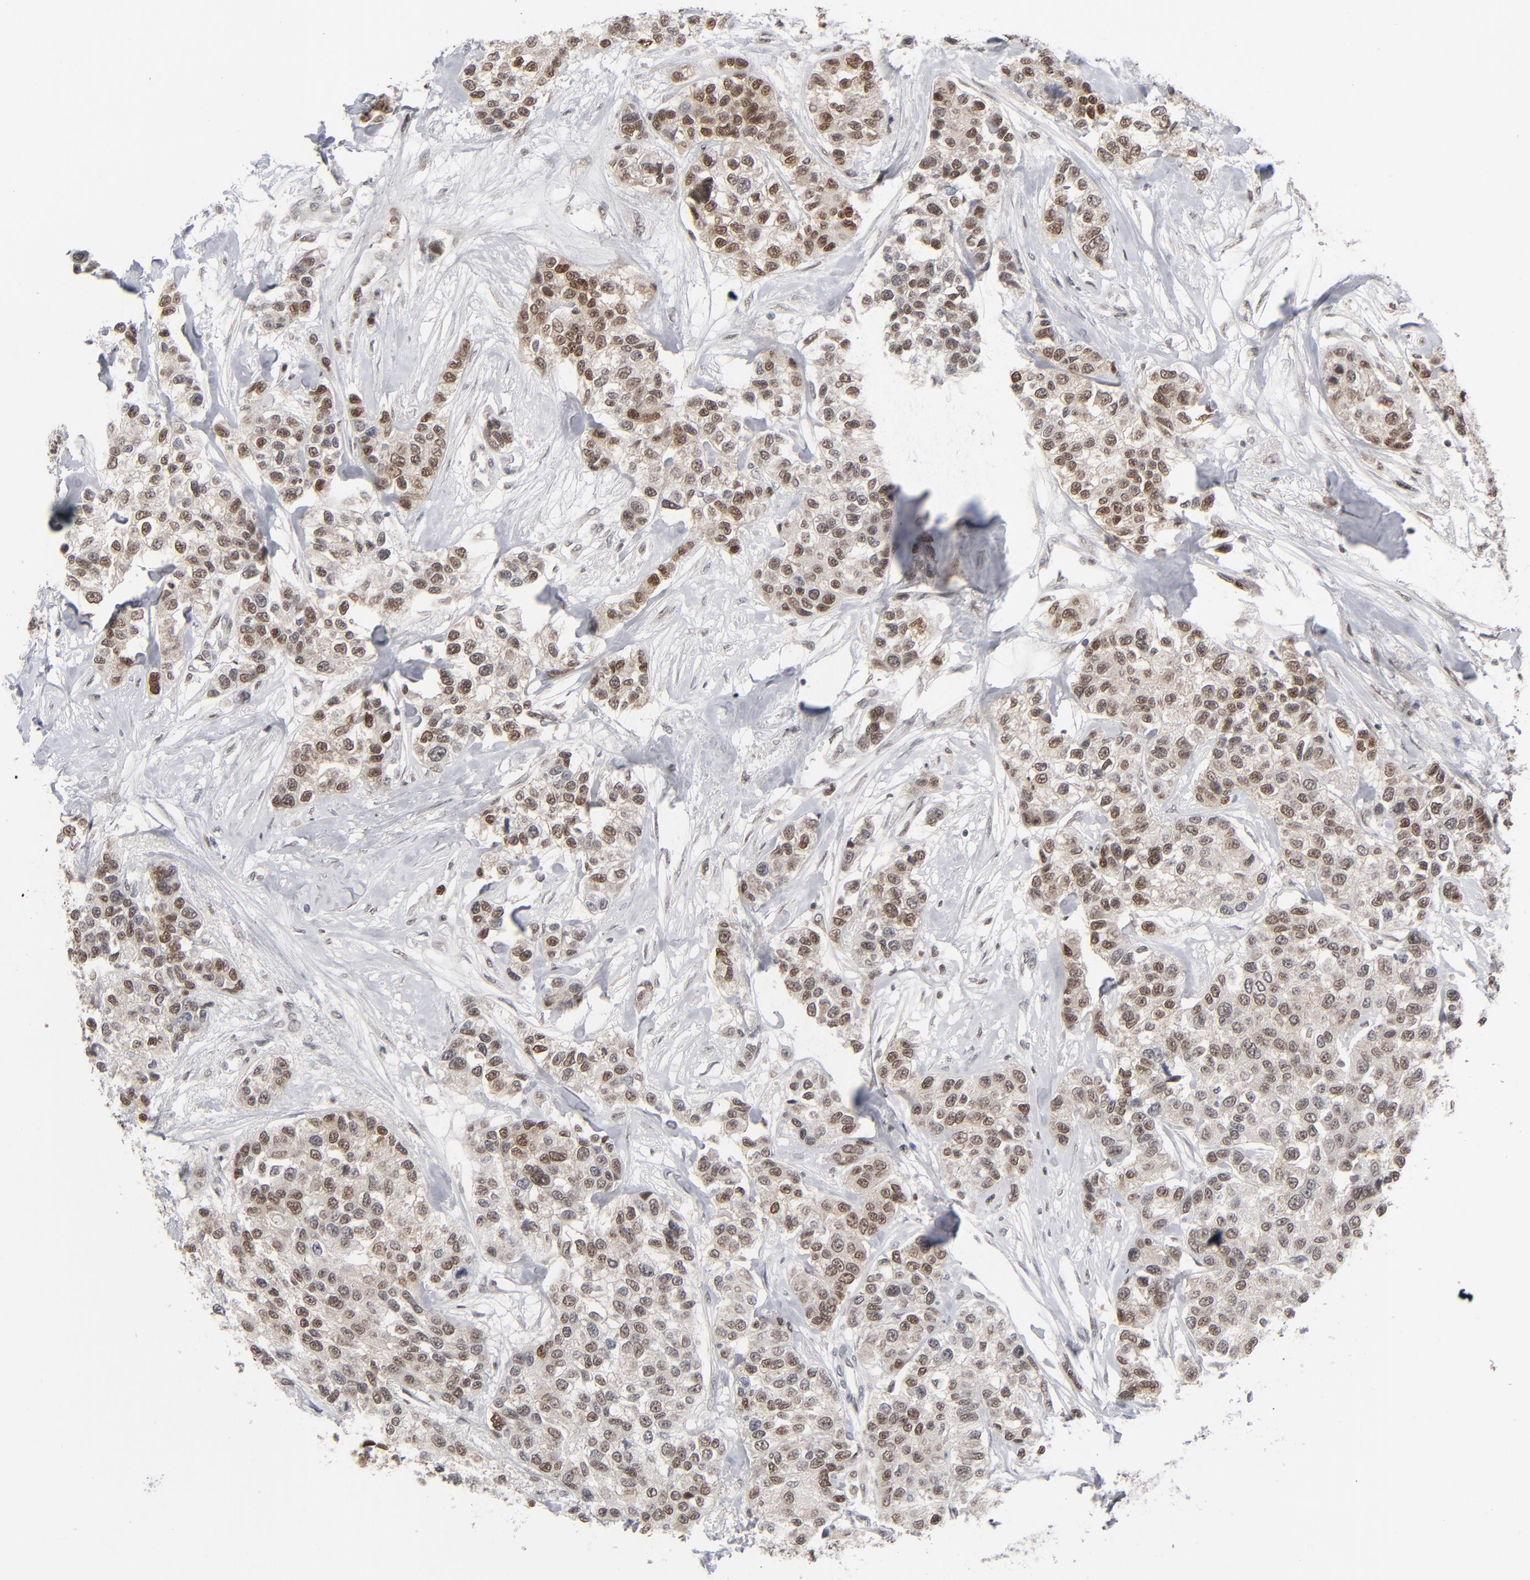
{"staining": {"intensity": "moderate", "quantity": ">75%", "location": "nuclear"}, "tissue": "breast cancer", "cell_type": "Tumor cells", "image_type": "cancer", "snomed": [{"axis": "morphology", "description": "Duct carcinoma"}, {"axis": "topography", "description": "Breast"}], "caption": "A high-resolution histopathology image shows IHC staining of intraductal carcinoma (breast), which reveals moderate nuclear expression in about >75% of tumor cells.", "gene": "IRF9", "patient": {"sex": "female", "age": 51}}